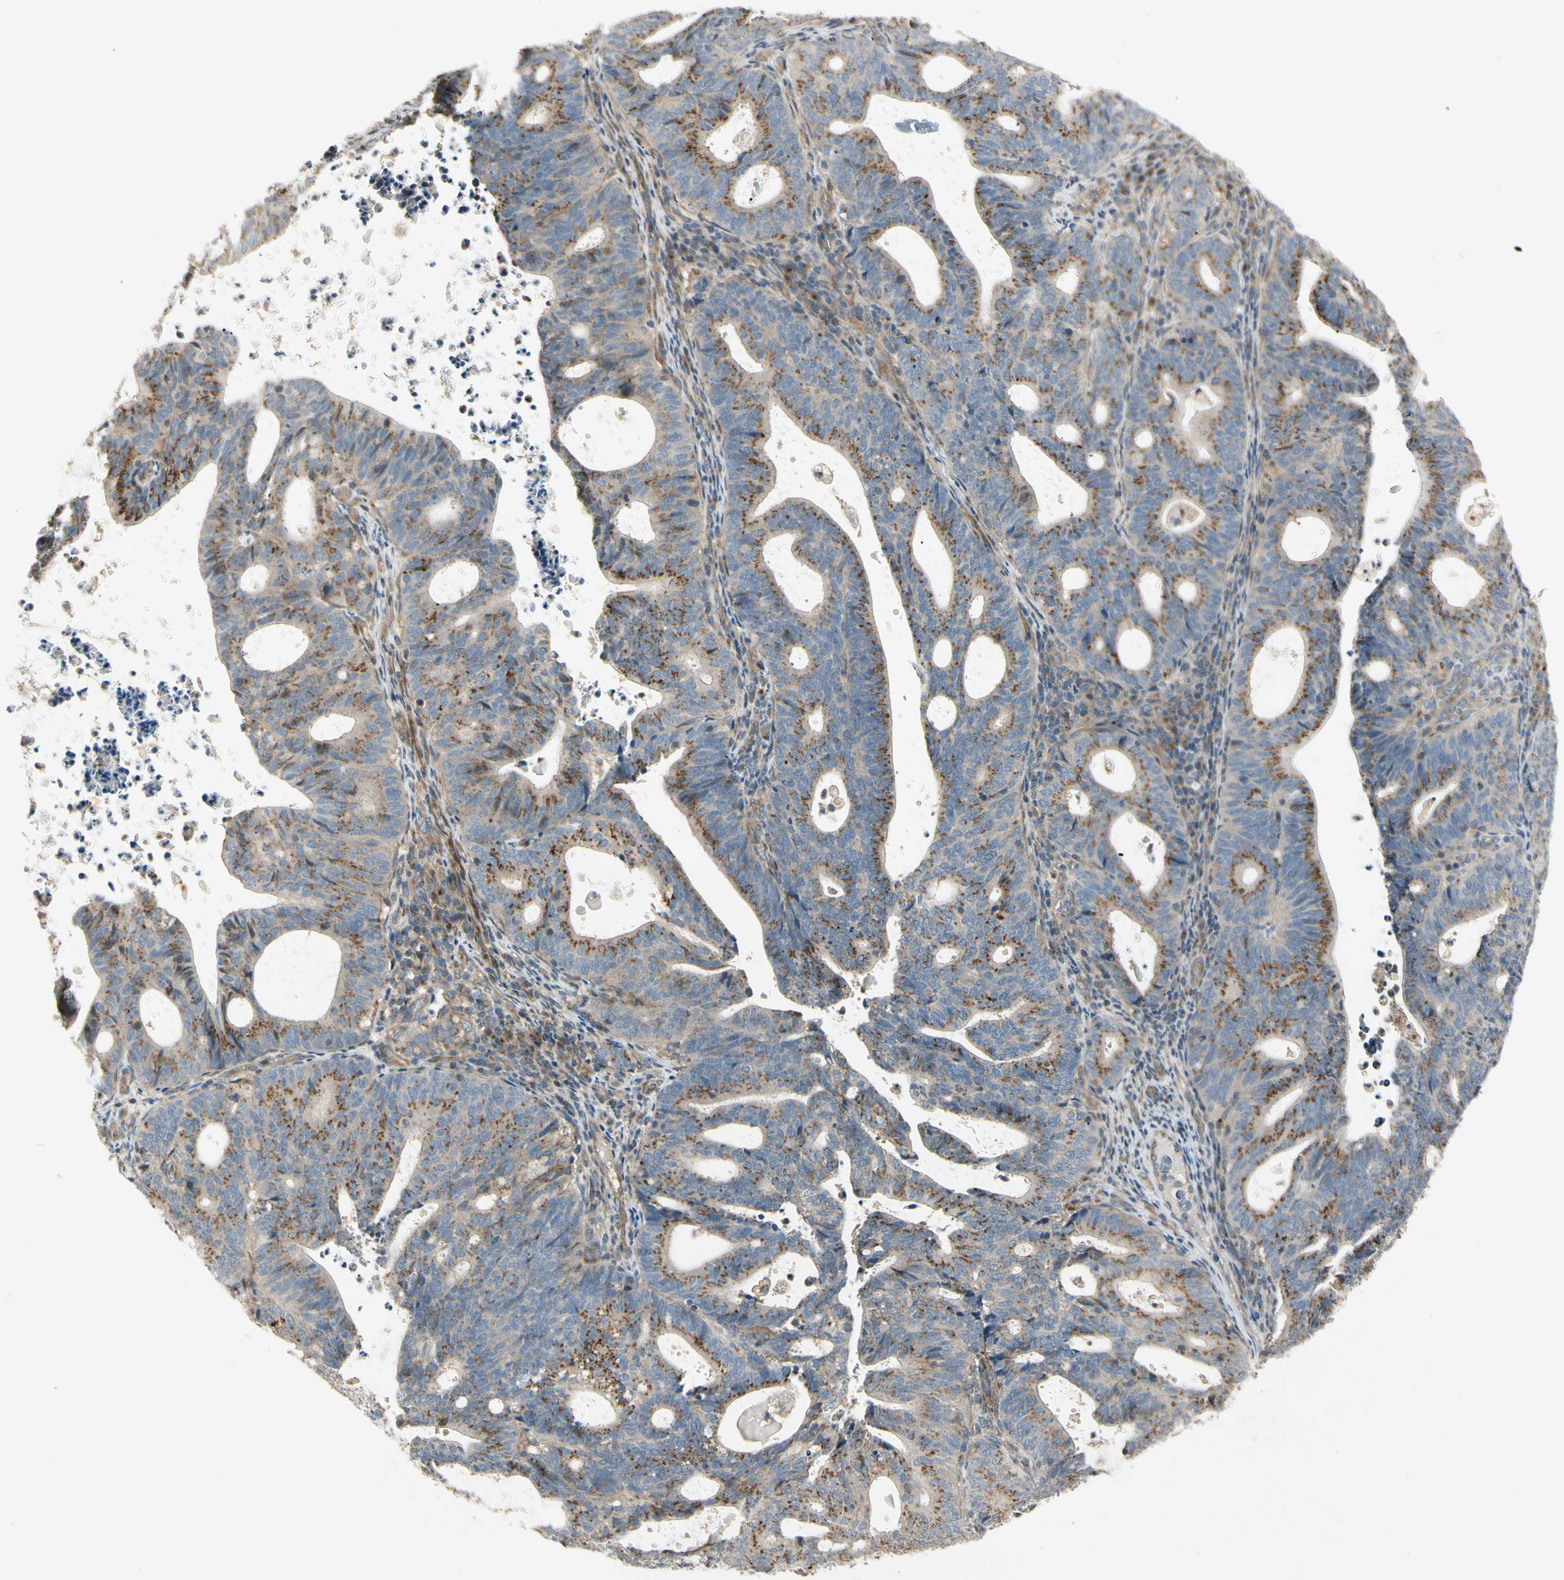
{"staining": {"intensity": "strong", "quantity": "25%-75%", "location": "cytoplasmic/membranous"}, "tissue": "endometrial cancer", "cell_type": "Tumor cells", "image_type": "cancer", "snomed": [{"axis": "morphology", "description": "Adenocarcinoma, NOS"}, {"axis": "topography", "description": "Uterus"}], "caption": "Endometrial cancer tissue shows strong cytoplasmic/membranous staining in approximately 25%-75% of tumor cells", "gene": "ABCA3", "patient": {"sex": "female", "age": 83}}